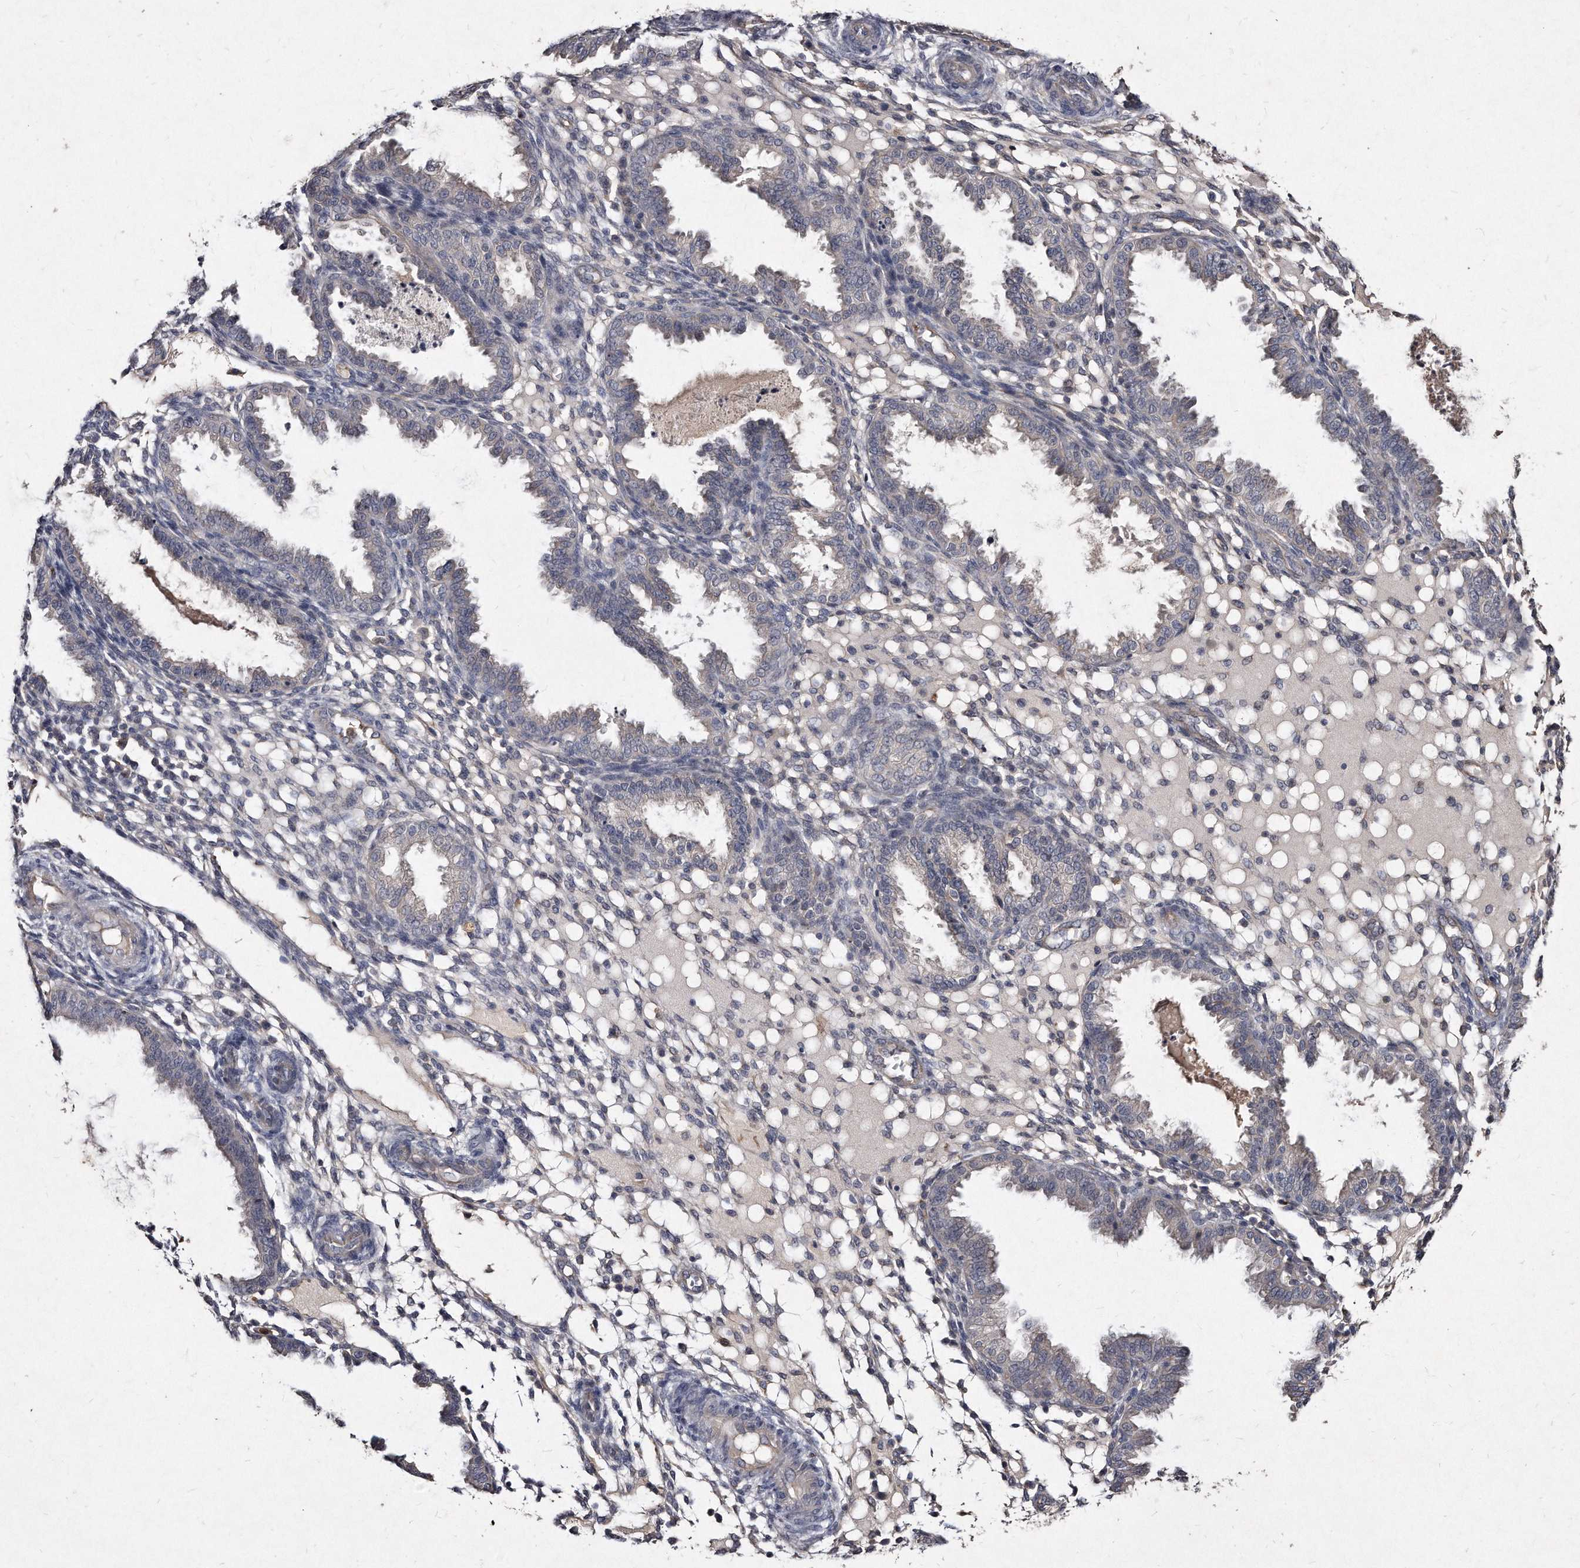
{"staining": {"intensity": "negative", "quantity": "none", "location": "none"}, "tissue": "endometrium", "cell_type": "Cells in endometrial stroma", "image_type": "normal", "snomed": [{"axis": "morphology", "description": "Normal tissue, NOS"}, {"axis": "topography", "description": "Endometrium"}], "caption": "A high-resolution histopathology image shows IHC staining of unremarkable endometrium, which demonstrates no significant expression in cells in endometrial stroma. The staining is performed using DAB brown chromogen with nuclei counter-stained in using hematoxylin.", "gene": "KLHDC3", "patient": {"sex": "female", "age": 33}}